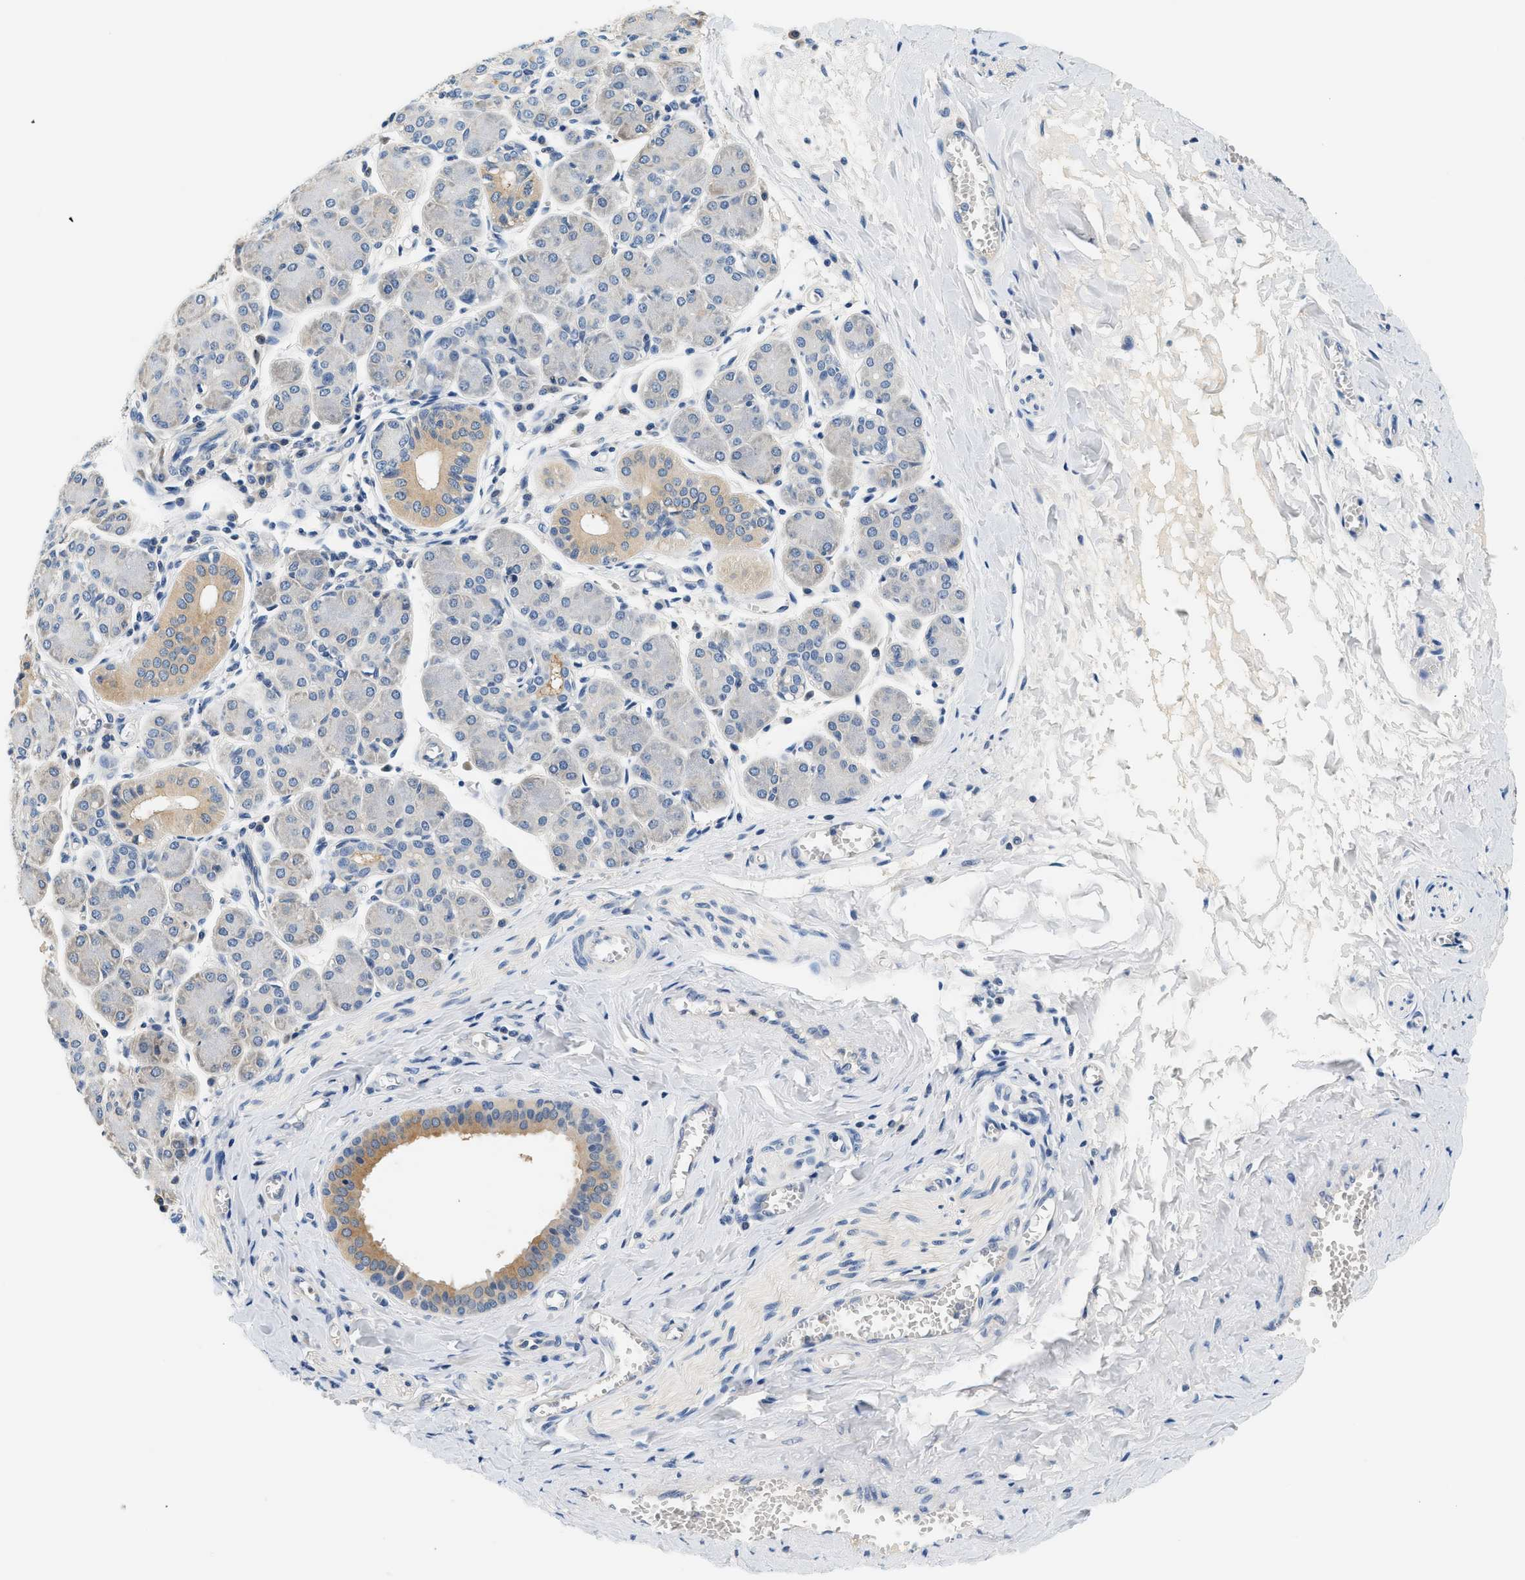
{"staining": {"intensity": "moderate", "quantity": "<25%", "location": "cytoplasmic/membranous"}, "tissue": "salivary gland", "cell_type": "Glandular cells", "image_type": "normal", "snomed": [{"axis": "morphology", "description": "Normal tissue, NOS"}, {"axis": "morphology", "description": "Inflammation, NOS"}, {"axis": "topography", "description": "Lymph node"}, {"axis": "topography", "description": "Salivary gland"}], "caption": "This photomicrograph displays immunohistochemistry staining of benign salivary gland, with low moderate cytoplasmic/membranous staining in about <25% of glandular cells.", "gene": "SLC35E1", "patient": {"sex": "male", "age": 3}}